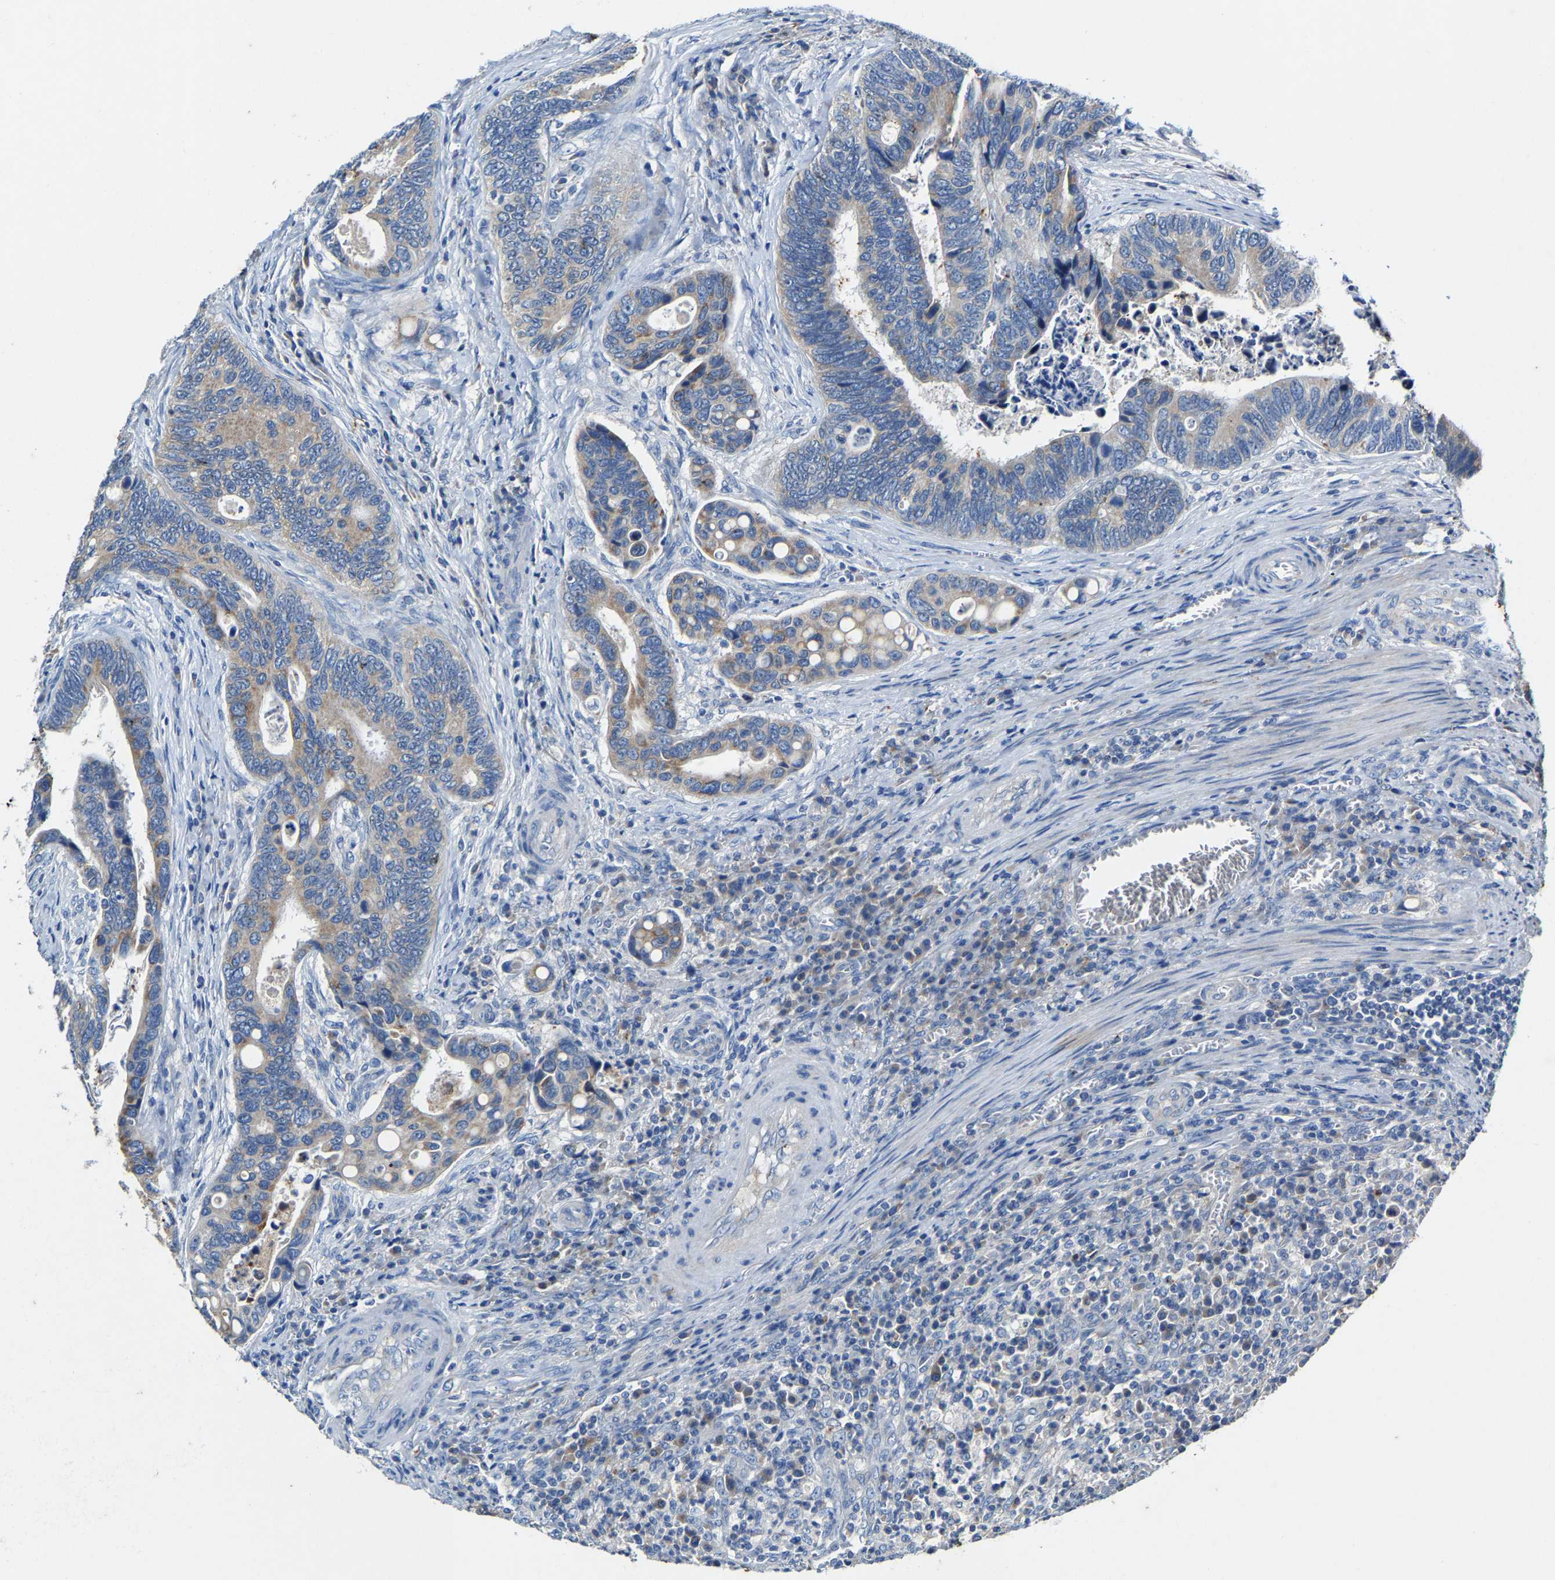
{"staining": {"intensity": "weak", "quantity": "<25%", "location": "cytoplasmic/membranous"}, "tissue": "colorectal cancer", "cell_type": "Tumor cells", "image_type": "cancer", "snomed": [{"axis": "morphology", "description": "Inflammation, NOS"}, {"axis": "morphology", "description": "Adenocarcinoma, NOS"}, {"axis": "topography", "description": "Colon"}], "caption": "This is an IHC image of adenocarcinoma (colorectal). There is no expression in tumor cells.", "gene": "SLC25A25", "patient": {"sex": "male", "age": 72}}